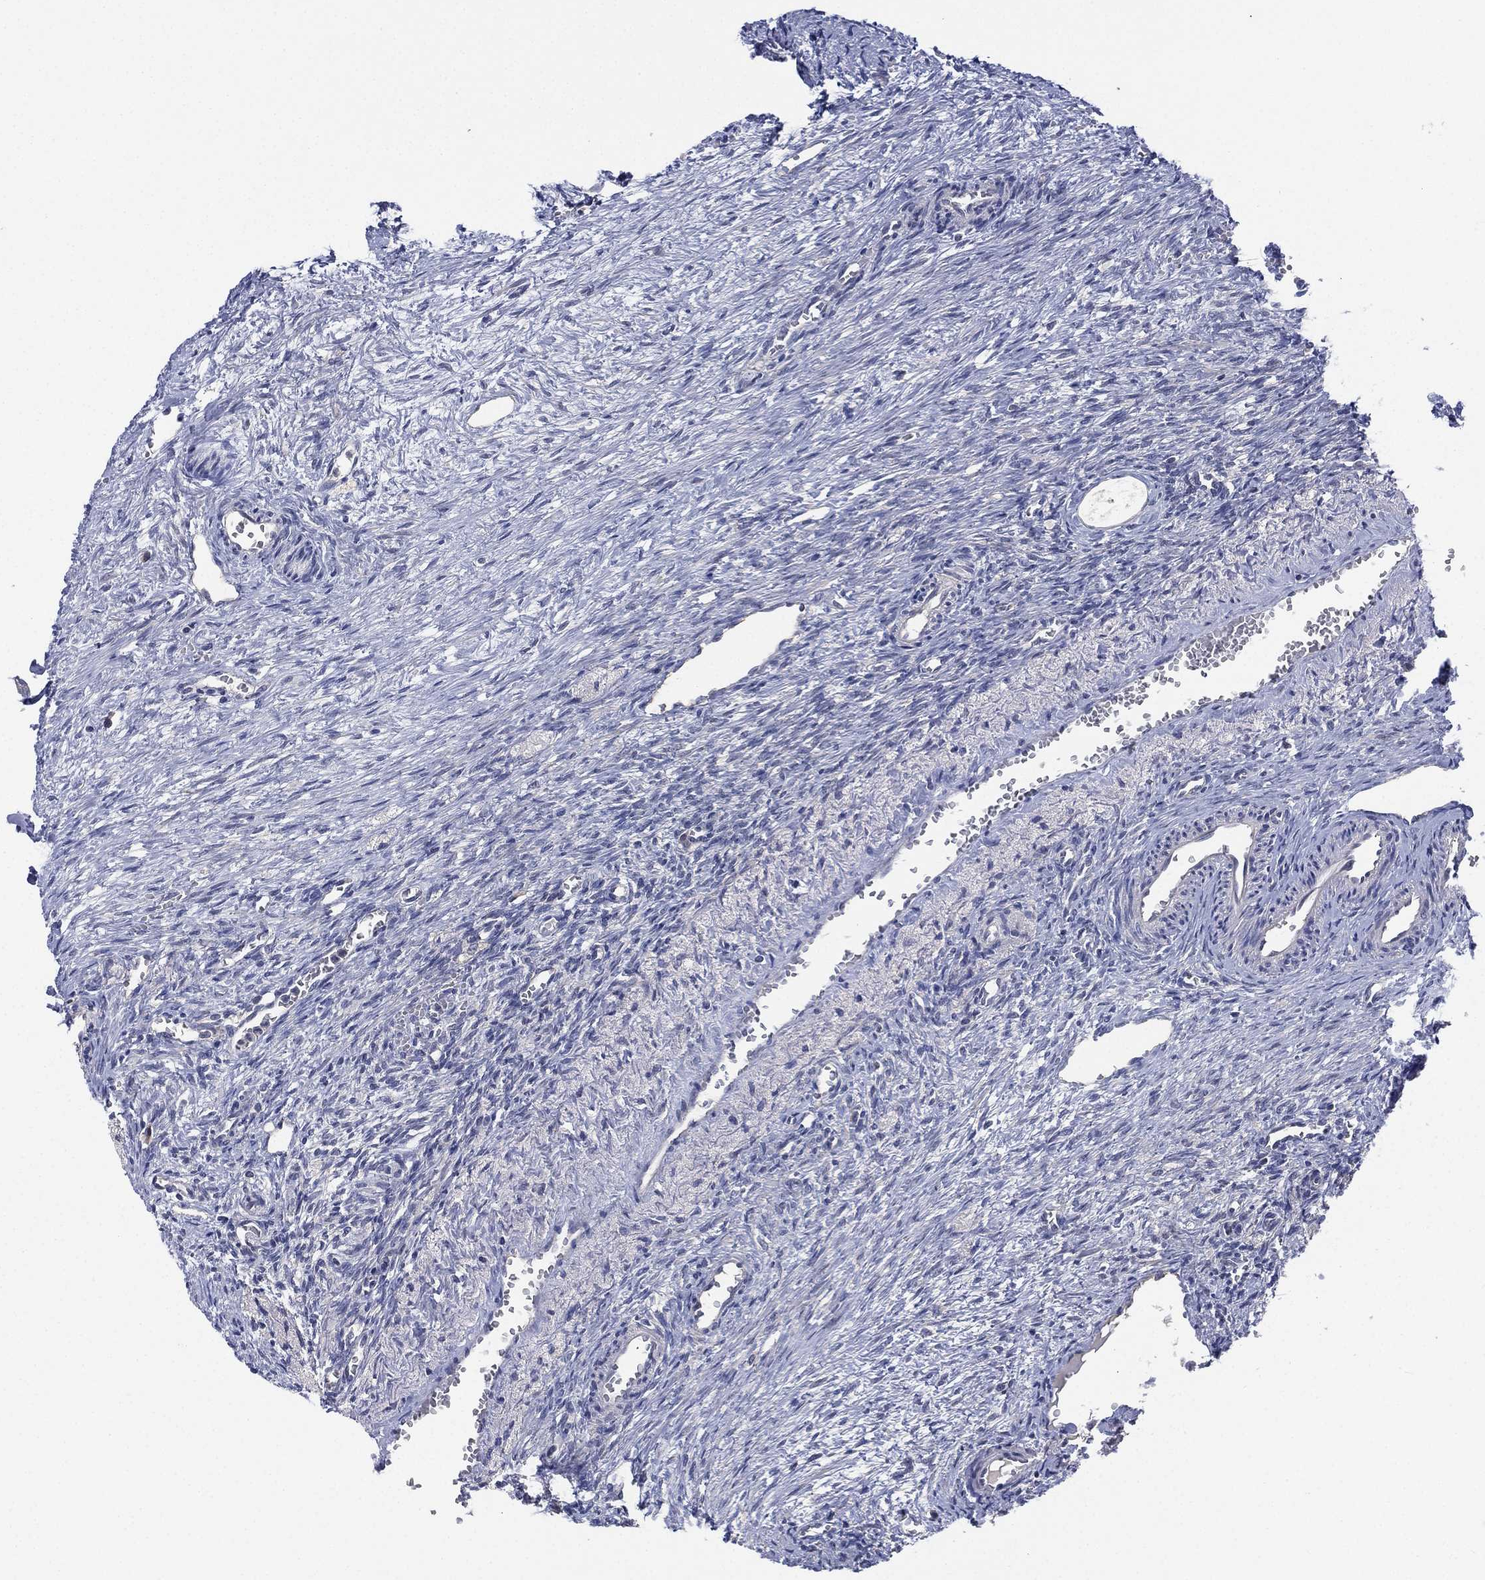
{"staining": {"intensity": "negative", "quantity": "none", "location": "none"}, "tissue": "ovary", "cell_type": "Follicle cells", "image_type": "normal", "snomed": [{"axis": "morphology", "description": "Normal tissue, NOS"}, {"axis": "topography", "description": "Ovary"}], "caption": "The photomicrograph demonstrates no significant staining in follicle cells of ovary.", "gene": "MPP7", "patient": {"sex": "female", "age": 39}}